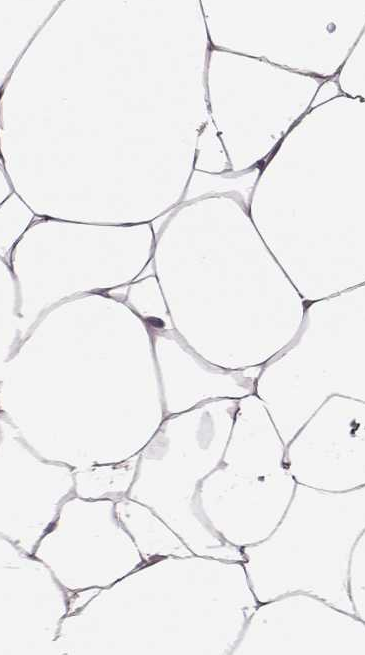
{"staining": {"intensity": "negative", "quantity": "none", "location": "none"}, "tissue": "breast", "cell_type": "Adipocytes", "image_type": "normal", "snomed": [{"axis": "morphology", "description": "Normal tissue, NOS"}, {"axis": "topography", "description": "Breast"}], "caption": "Immunohistochemical staining of normal breast shows no significant expression in adipocytes. (DAB (3,3'-diaminobenzidine) immunohistochemistry (IHC) with hematoxylin counter stain).", "gene": "KMO", "patient": {"sex": "female", "age": 32}}